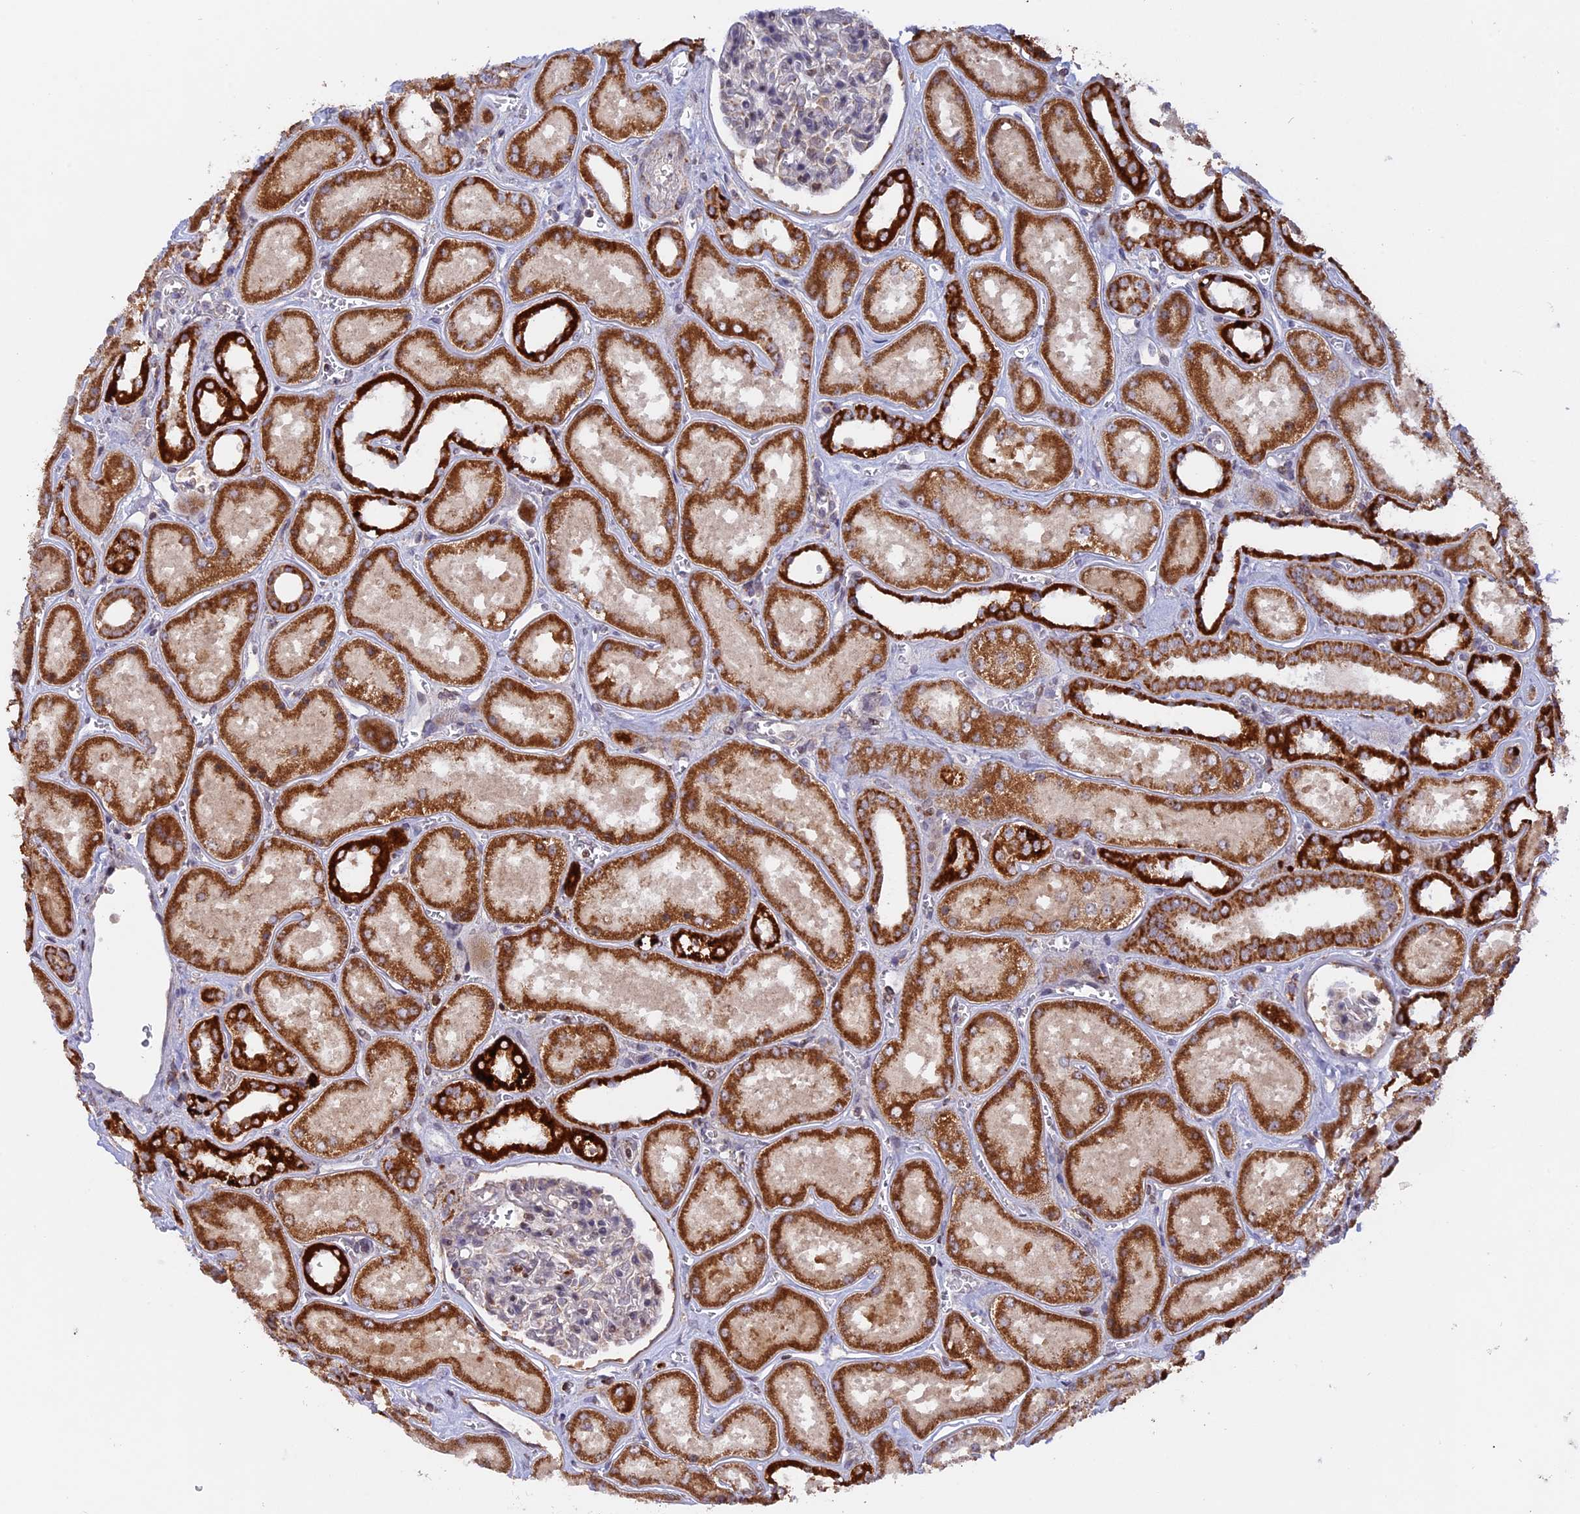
{"staining": {"intensity": "negative", "quantity": "none", "location": "none"}, "tissue": "kidney", "cell_type": "Cells in glomeruli", "image_type": "normal", "snomed": [{"axis": "morphology", "description": "Normal tissue, NOS"}, {"axis": "morphology", "description": "Adenocarcinoma, NOS"}, {"axis": "topography", "description": "Kidney"}], "caption": "Protein analysis of normal kidney shows no significant positivity in cells in glomeruli.", "gene": "MPV17L", "patient": {"sex": "female", "age": 68}}